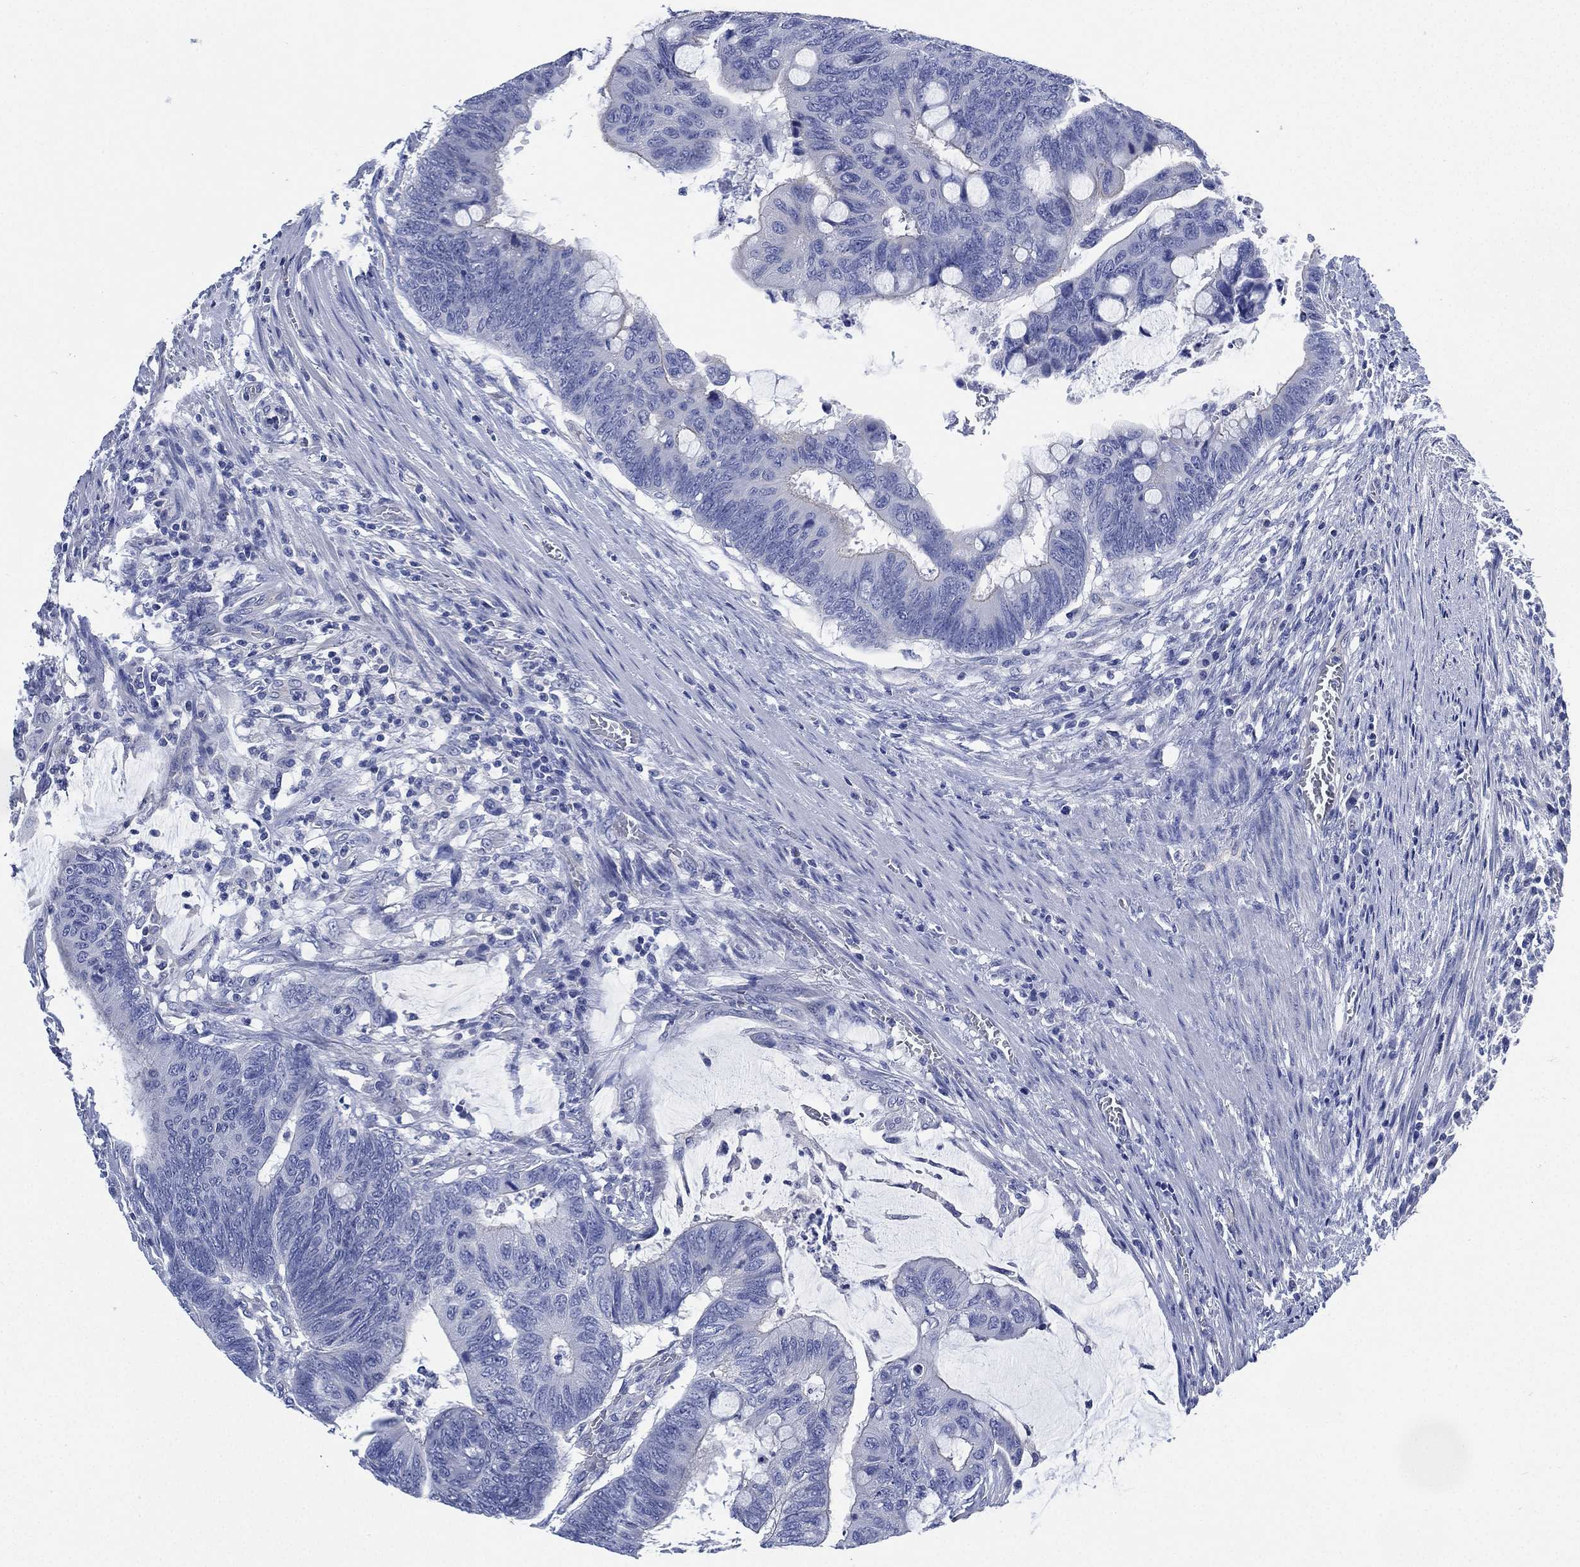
{"staining": {"intensity": "negative", "quantity": "none", "location": "none"}, "tissue": "colorectal cancer", "cell_type": "Tumor cells", "image_type": "cancer", "snomed": [{"axis": "morphology", "description": "Normal tissue, NOS"}, {"axis": "morphology", "description": "Adenocarcinoma, NOS"}, {"axis": "topography", "description": "Rectum"}], "caption": "There is no significant expression in tumor cells of colorectal cancer.", "gene": "CCDC70", "patient": {"sex": "male", "age": 92}}